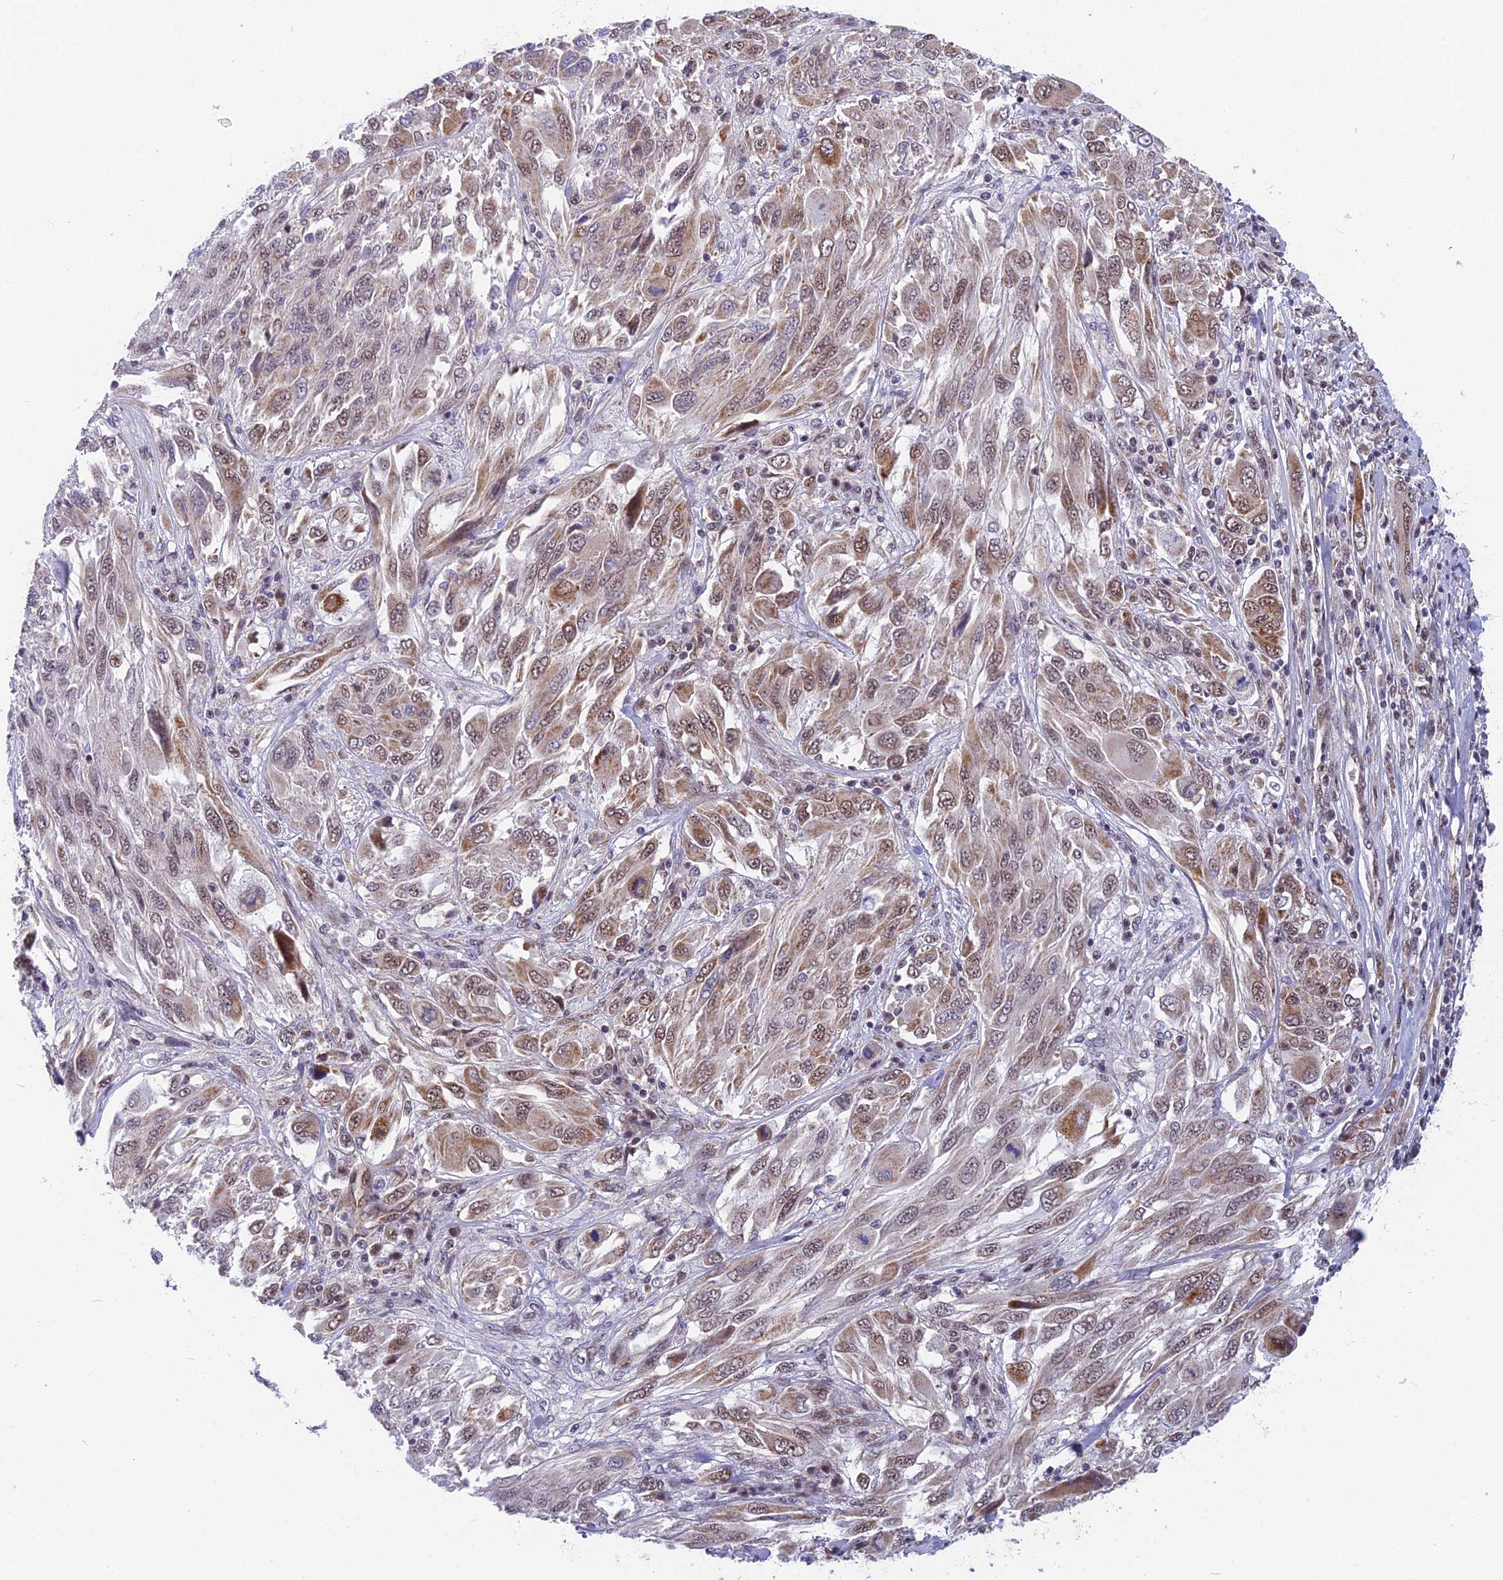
{"staining": {"intensity": "moderate", "quantity": "25%-75%", "location": "cytoplasmic/membranous,nuclear"}, "tissue": "melanoma", "cell_type": "Tumor cells", "image_type": "cancer", "snomed": [{"axis": "morphology", "description": "Malignant melanoma, NOS"}, {"axis": "topography", "description": "Skin"}], "caption": "This is an image of IHC staining of malignant melanoma, which shows moderate positivity in the cytoplasmic/membranous and nuclear of tumor cells.", "gene": "CMC1", "patient": {"sex": "female", "age": 91}}